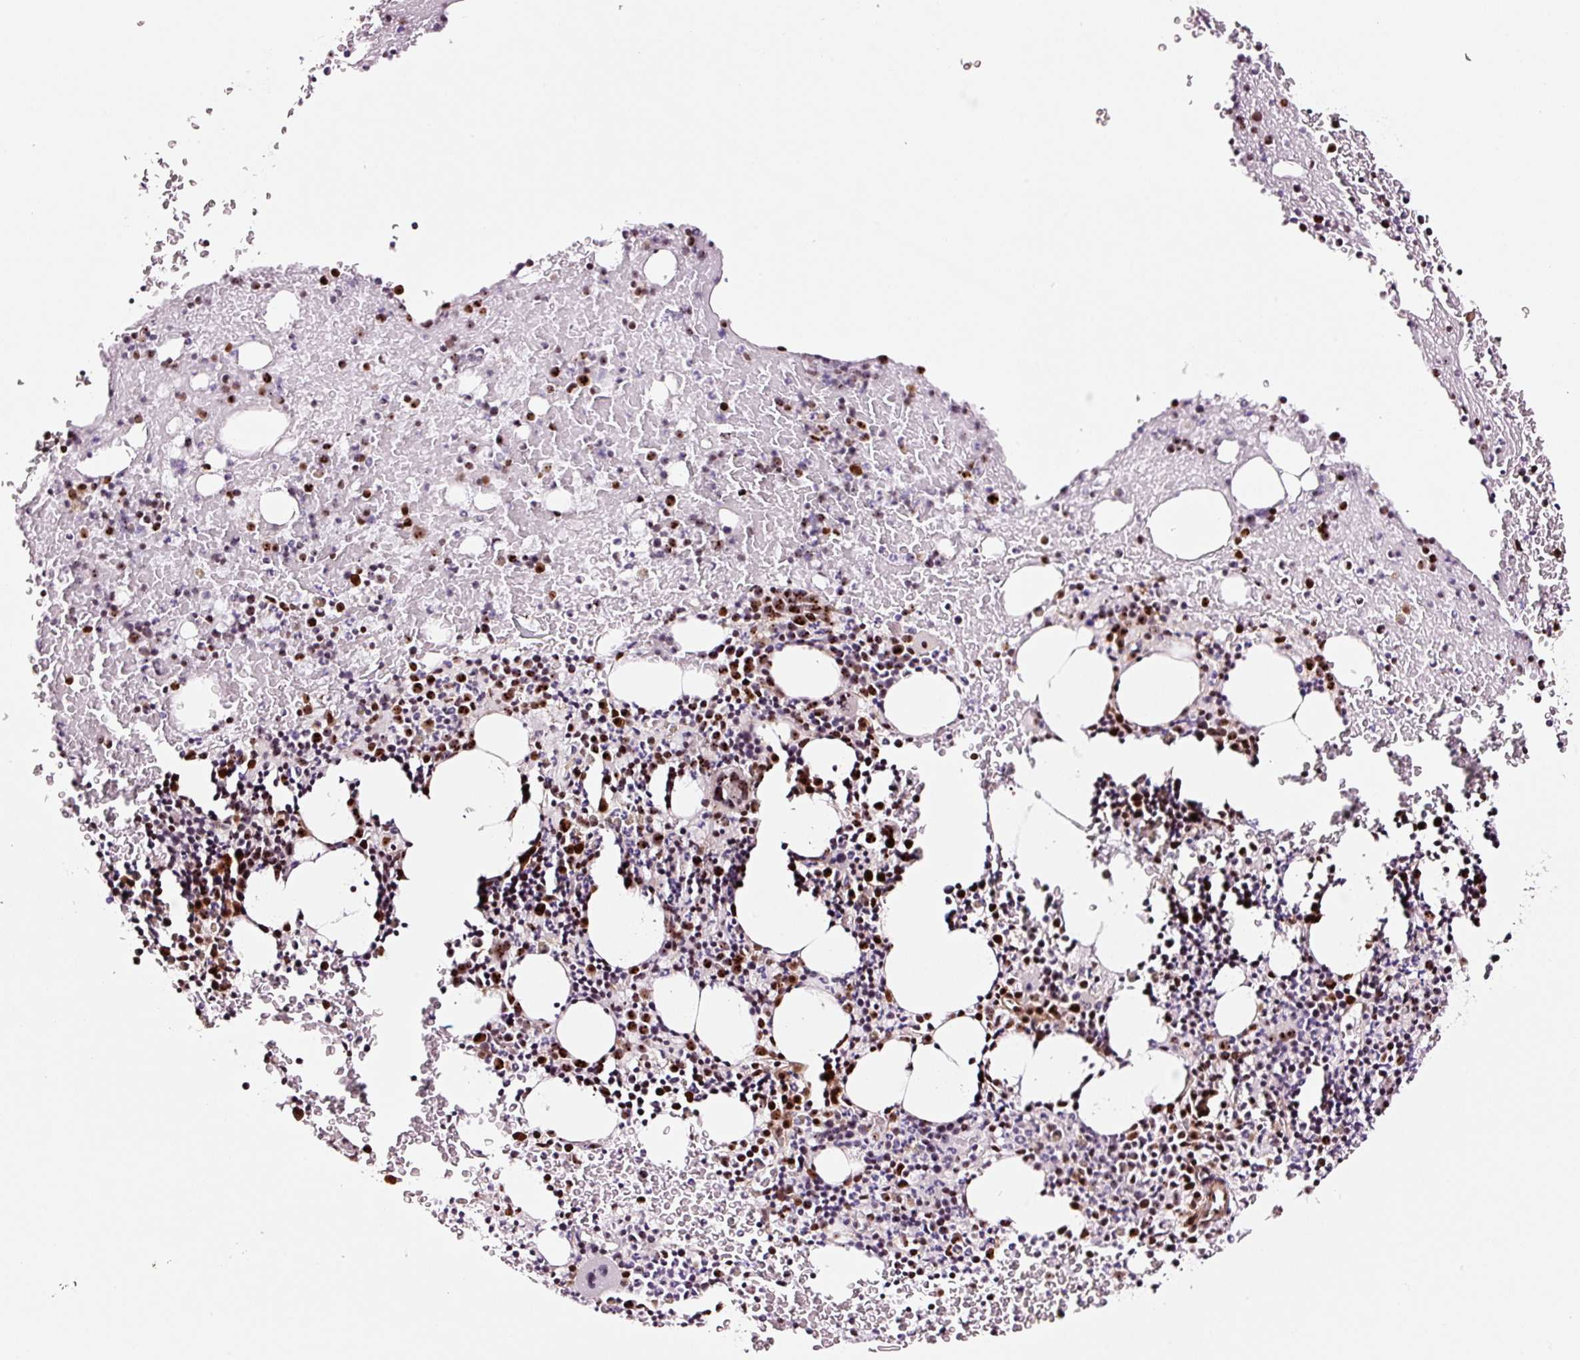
{"staining": {"intensity": "strong", "quantity": "25%-75%", "location": "nuclear"}, "tissue": "bone marrow", "cell_type": "Hematopoietic cells", "image_type": "normal", "snomed": [{"axis": "morphology", "description": "Normal tissue, NOS"}, {"axis": "topography", "description": "Bone marrow"}], "caption": "Hematopoietic cells display strong nuclear positivity in approximately 25%-75% of cells in unremarkable bone marrow.", "gene": "GNL3", "patient": {"sex": "male", "age": 61}}